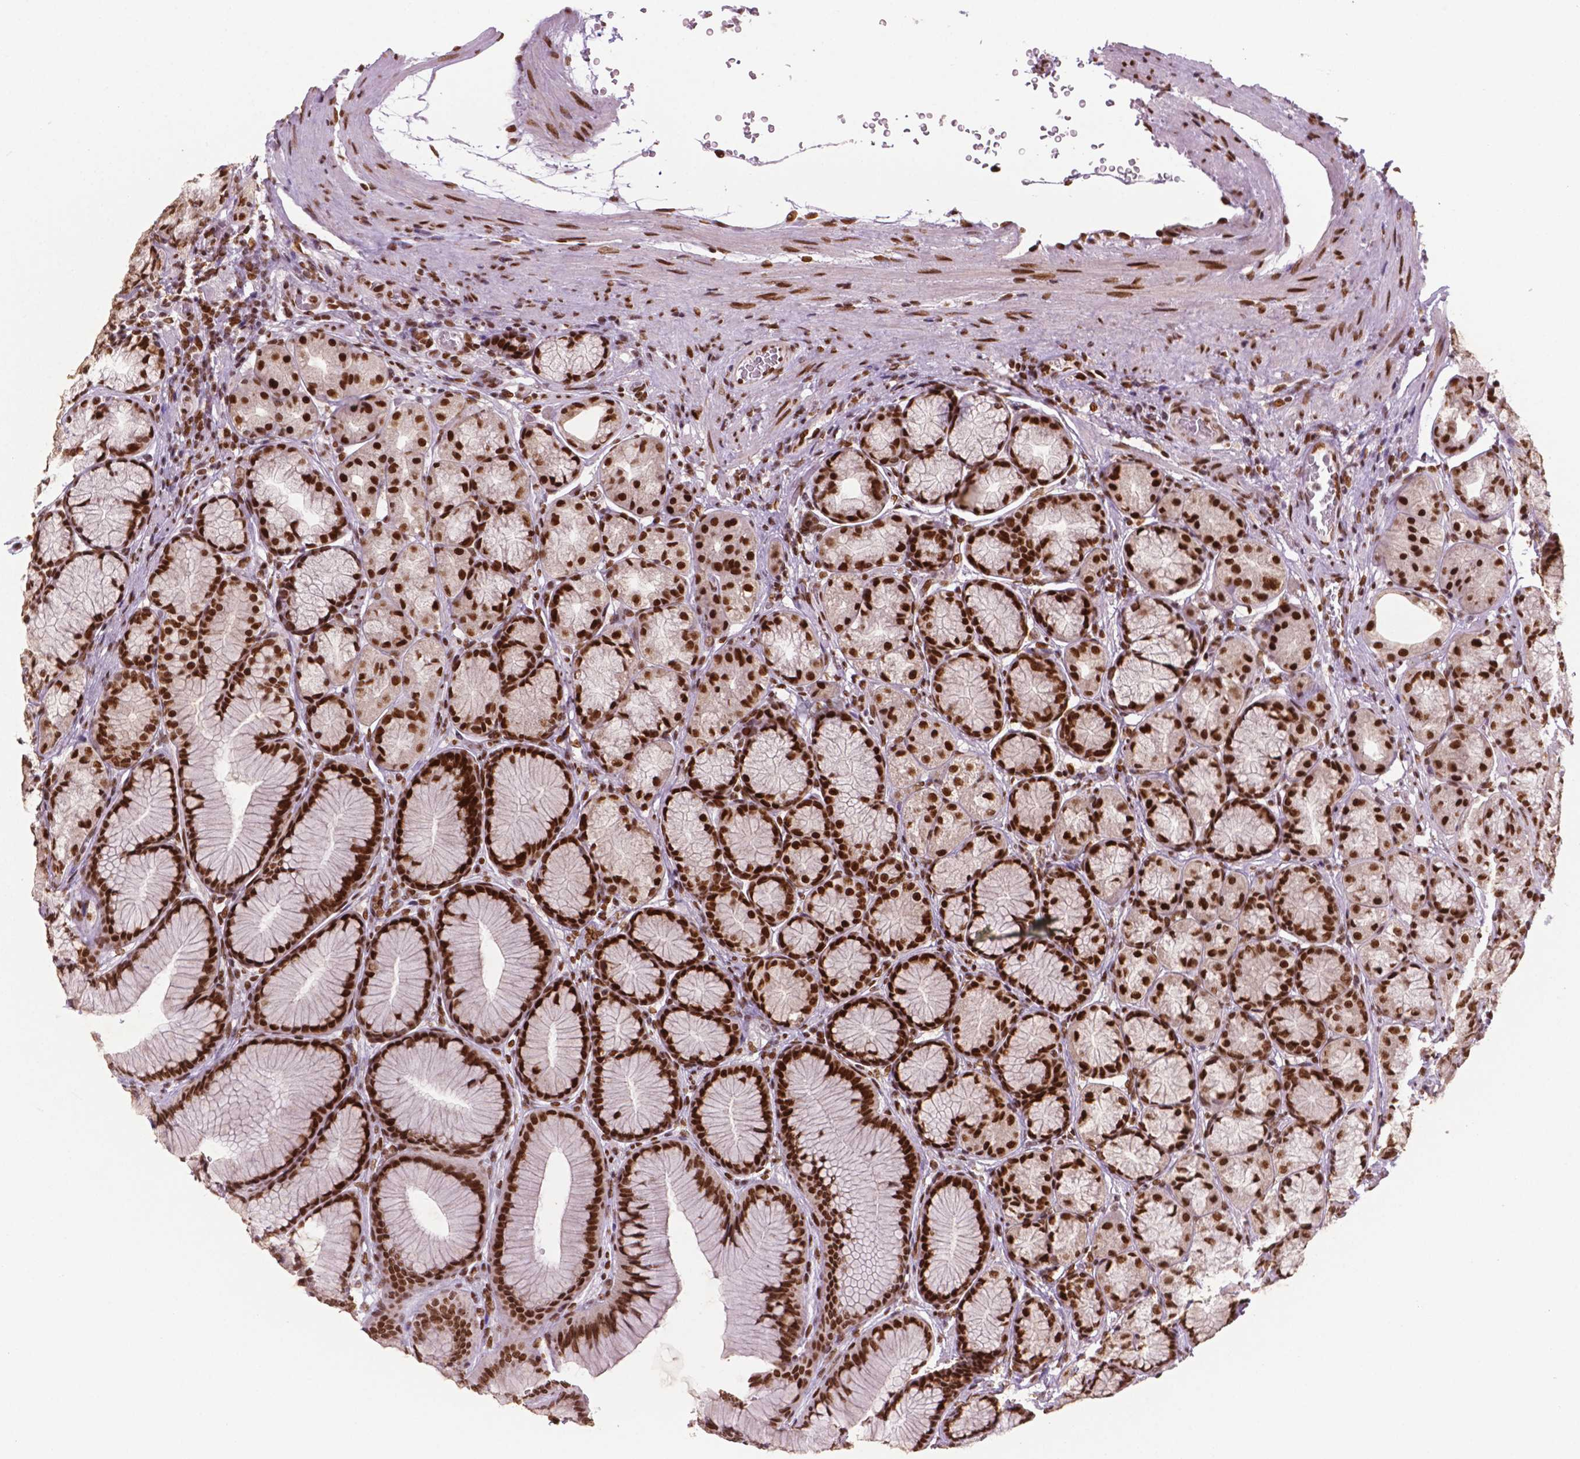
{"staining": {"intensity": "strong", "quantity": ">75%", "location": "nuclear"}, "tissue": "stomach", "cell_type": "Glandular cells", "image_type": "normal", "snomed": [{"axis": "morphology", "description": "Normal tissue, NOS"}, {"axis": "morphology", "description": "Adenocarcinoma, NOS"}, {"axis": "morphology", "description": "Adenocarcinoma, High grade"}, {"axis": "topography", "description": "Stomach, upper"}, {"axis": "topography", "description": "Stomach"}], "caption": "Immunohistochemical staining of benign stomach displays strong nuclear protein expression in approximately >75% of glandular cells.", "gene": "MLH1", "patient": {"sex": "female", "age": 65}}